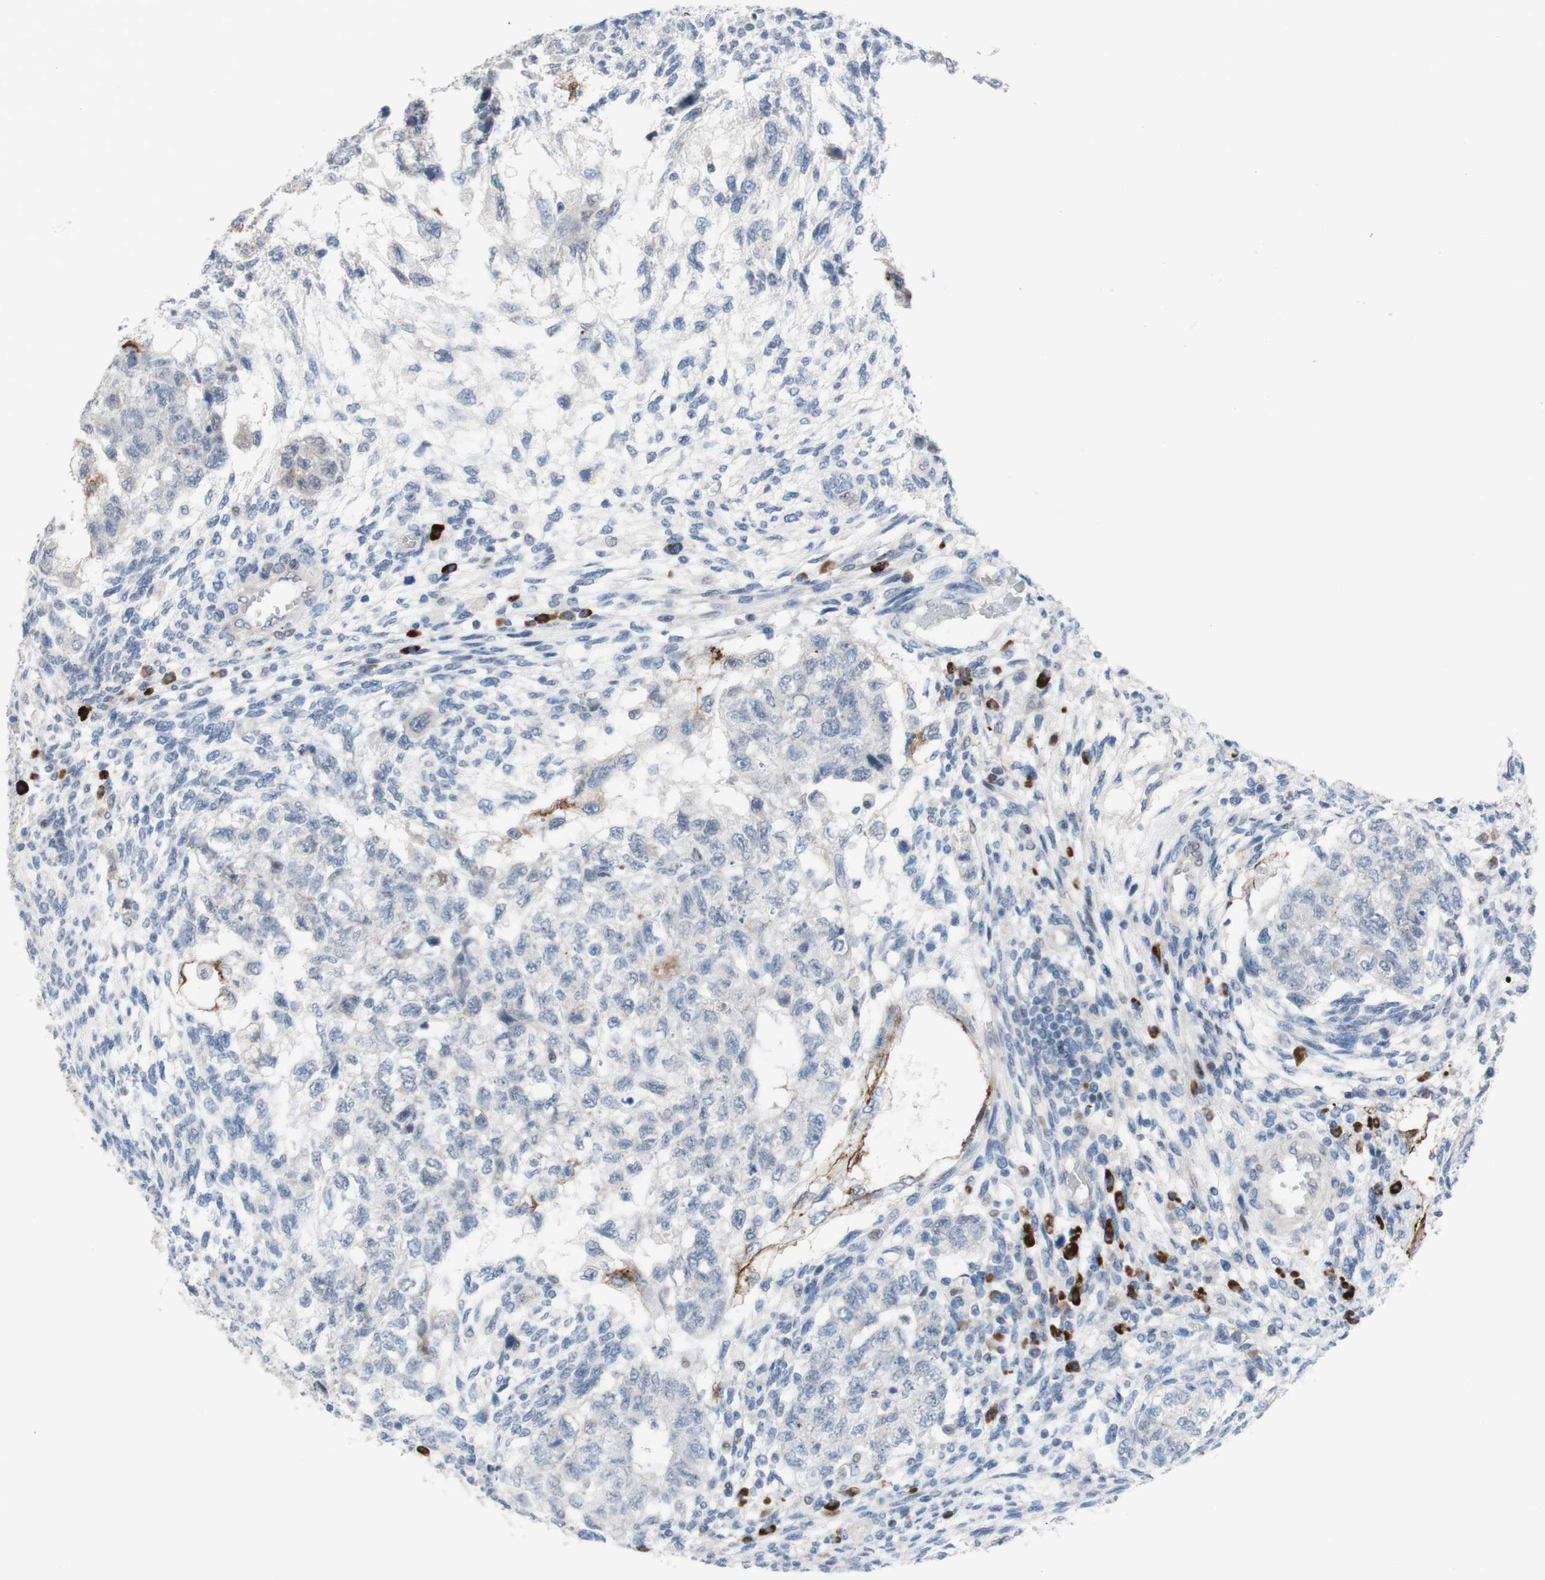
{"staining": {"intensity": "negative", "quantity": "none", "location": "none"}, "tissue": "testis cancer", "cell_type": "Tumor cells", "image_type": "cancer", "snomed": [{"axis": "morphology", "description": "Normal tissue, NOS"}, {"axis": "morphology", "description": "Carcinoma, Embryonal, NOS"}, {"axis": "topography", "description": "Testis"}], "caption": "There is no significant staining in tumor cells of embryonal carcinoma (testis).", "gene": "PHTF2", "patient": {"sex": "male", "age": 36}}